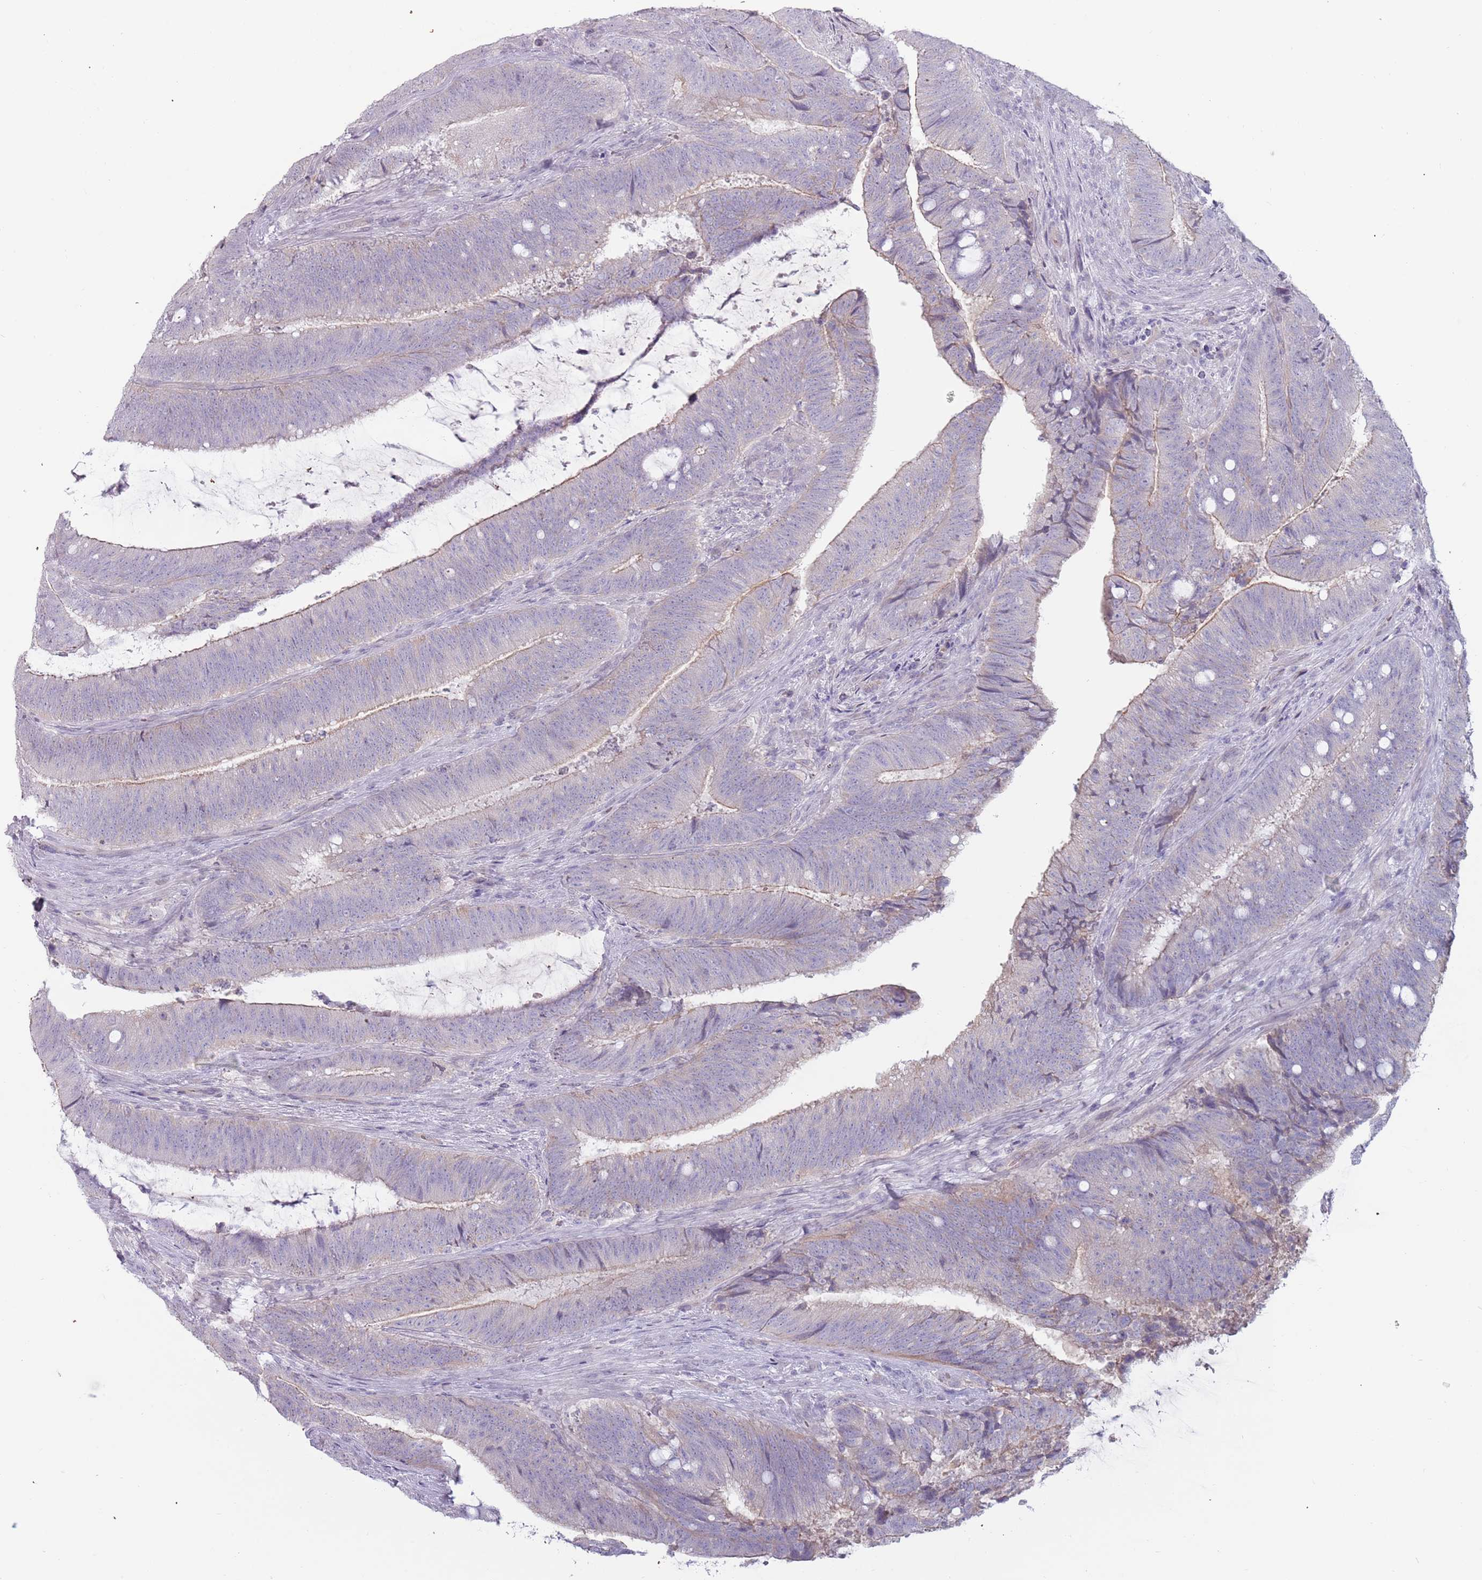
{"staining": {"intensity": "negative", "quantity": "none", "location": "none"}, "tissue": "colorectal cancer", "cell_type": "Tumor cells", "image_type": "cancer", "snomed": [{"axis": "morphology", "description": "Adenocarcinoma, NOS"}, {"axis": "topography", "description": "Colon"}], "caption": "IHC histopathology image of neoplastic tissue: human colorectal cancer (adenocarcinoma) stained with DAB exhibits no significant protein staining in tumor cells.", "gene": "RFX2", "patient": {"sex": "female", "age": 43}}